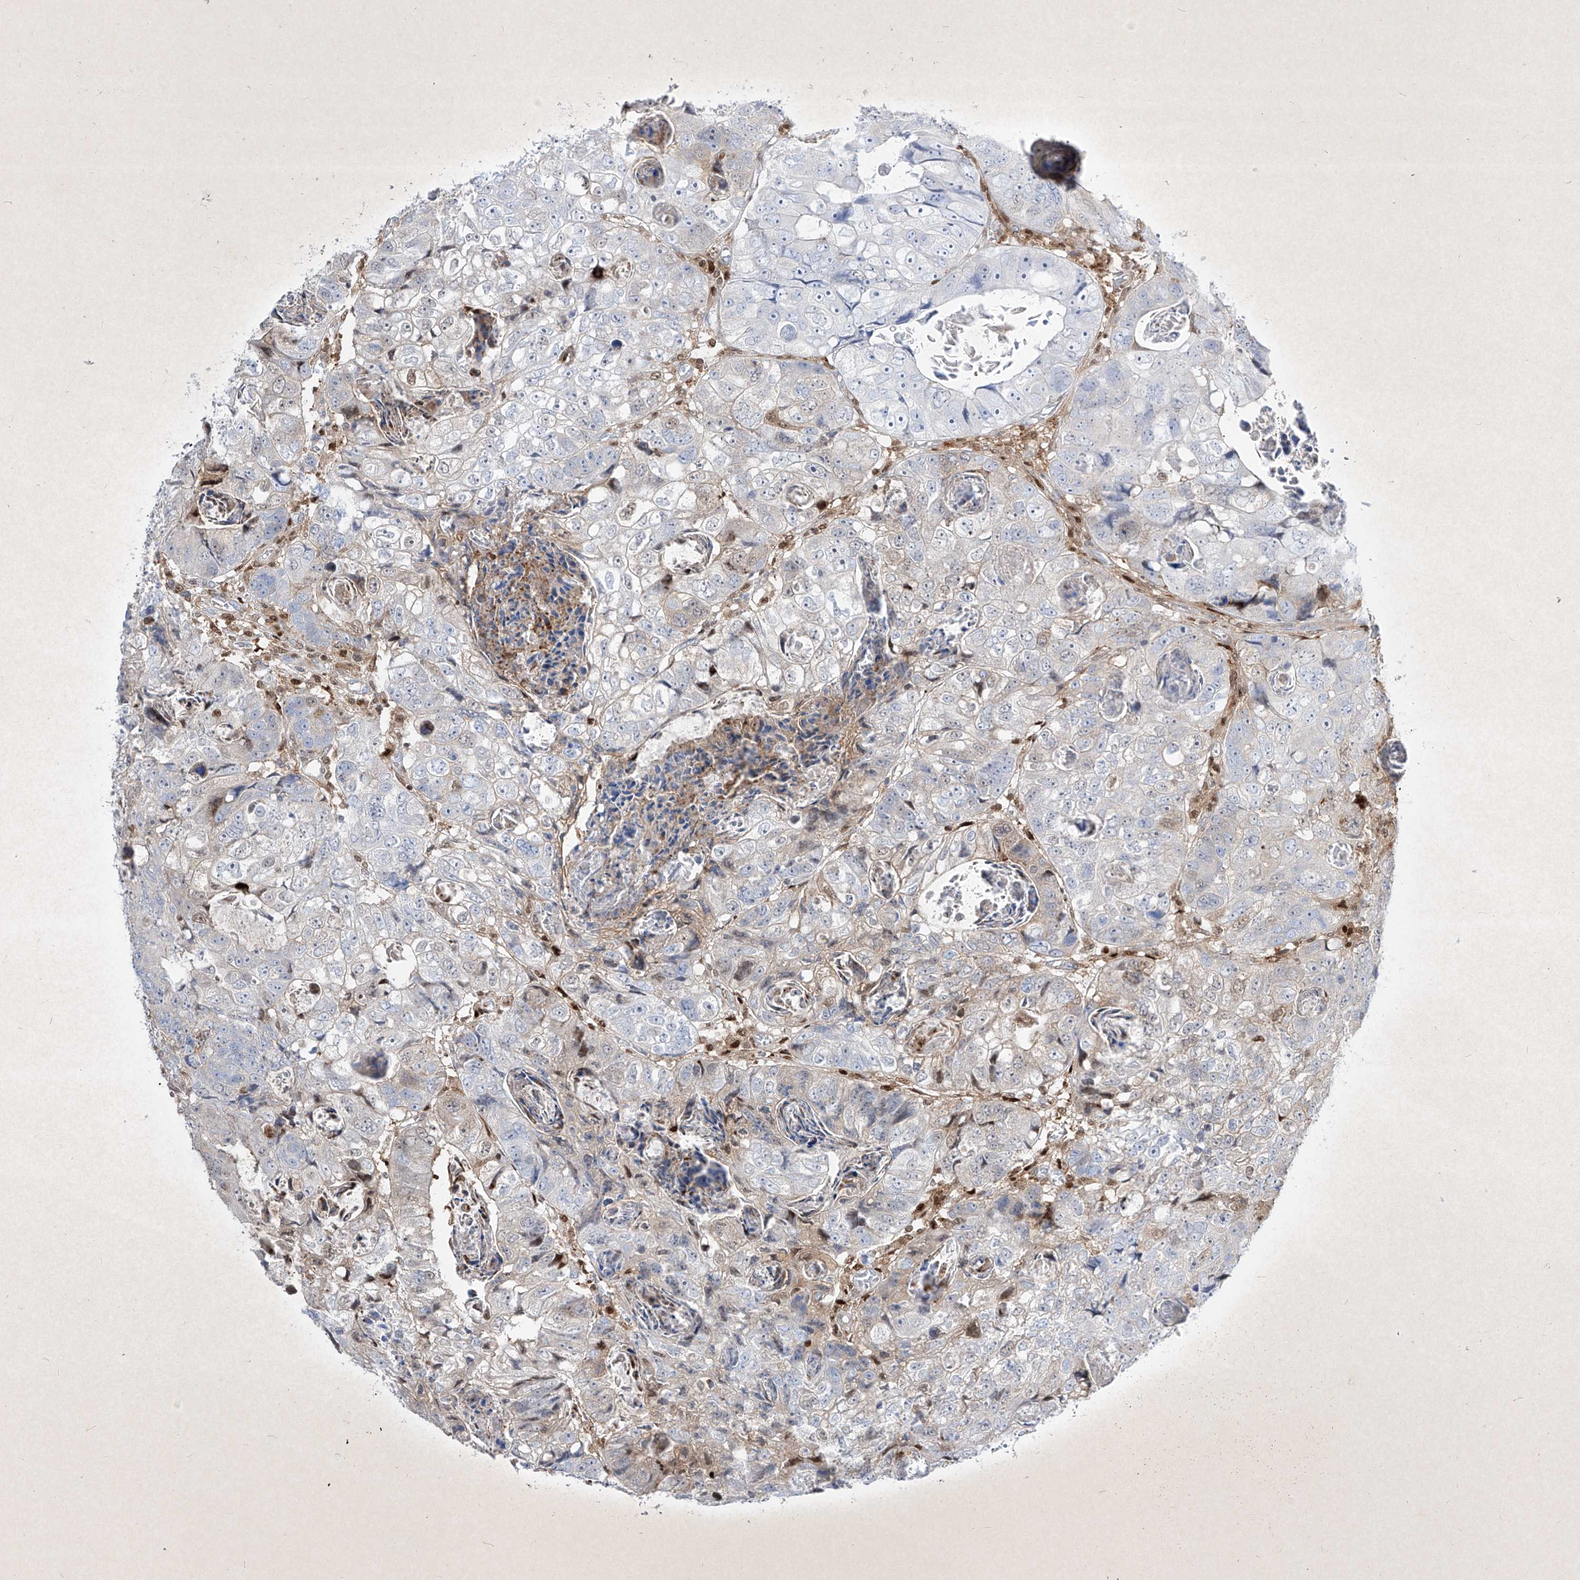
{"staining": {"intensity": "moderate", "quantity": "<25%", "location": "cytoplasmic/membranous,nuclear"}, "tissue": "colorectal cancer", "cell_type": "Tumor cells", "image_type": "cancer", "snomed": [{"axis": "morphology", "description": "Adenocarcinoma, NOS"}, {"axis": "topography", "description": "Rectum"}], "caption": "Immunohistochemical staining of human colorectal cancer shows low levels of moderate cytoplasmic/membranous and nuclear protein staining in approximately <25% of tumor cells. Using DAB (3,3'-diaminobenzidine) (brown) and hematoxylin (blue) stains, captured at high magnification using brightfield microscopy.", "gene": "PSMB10", "patient": {"sex": "male", "age": 59}}